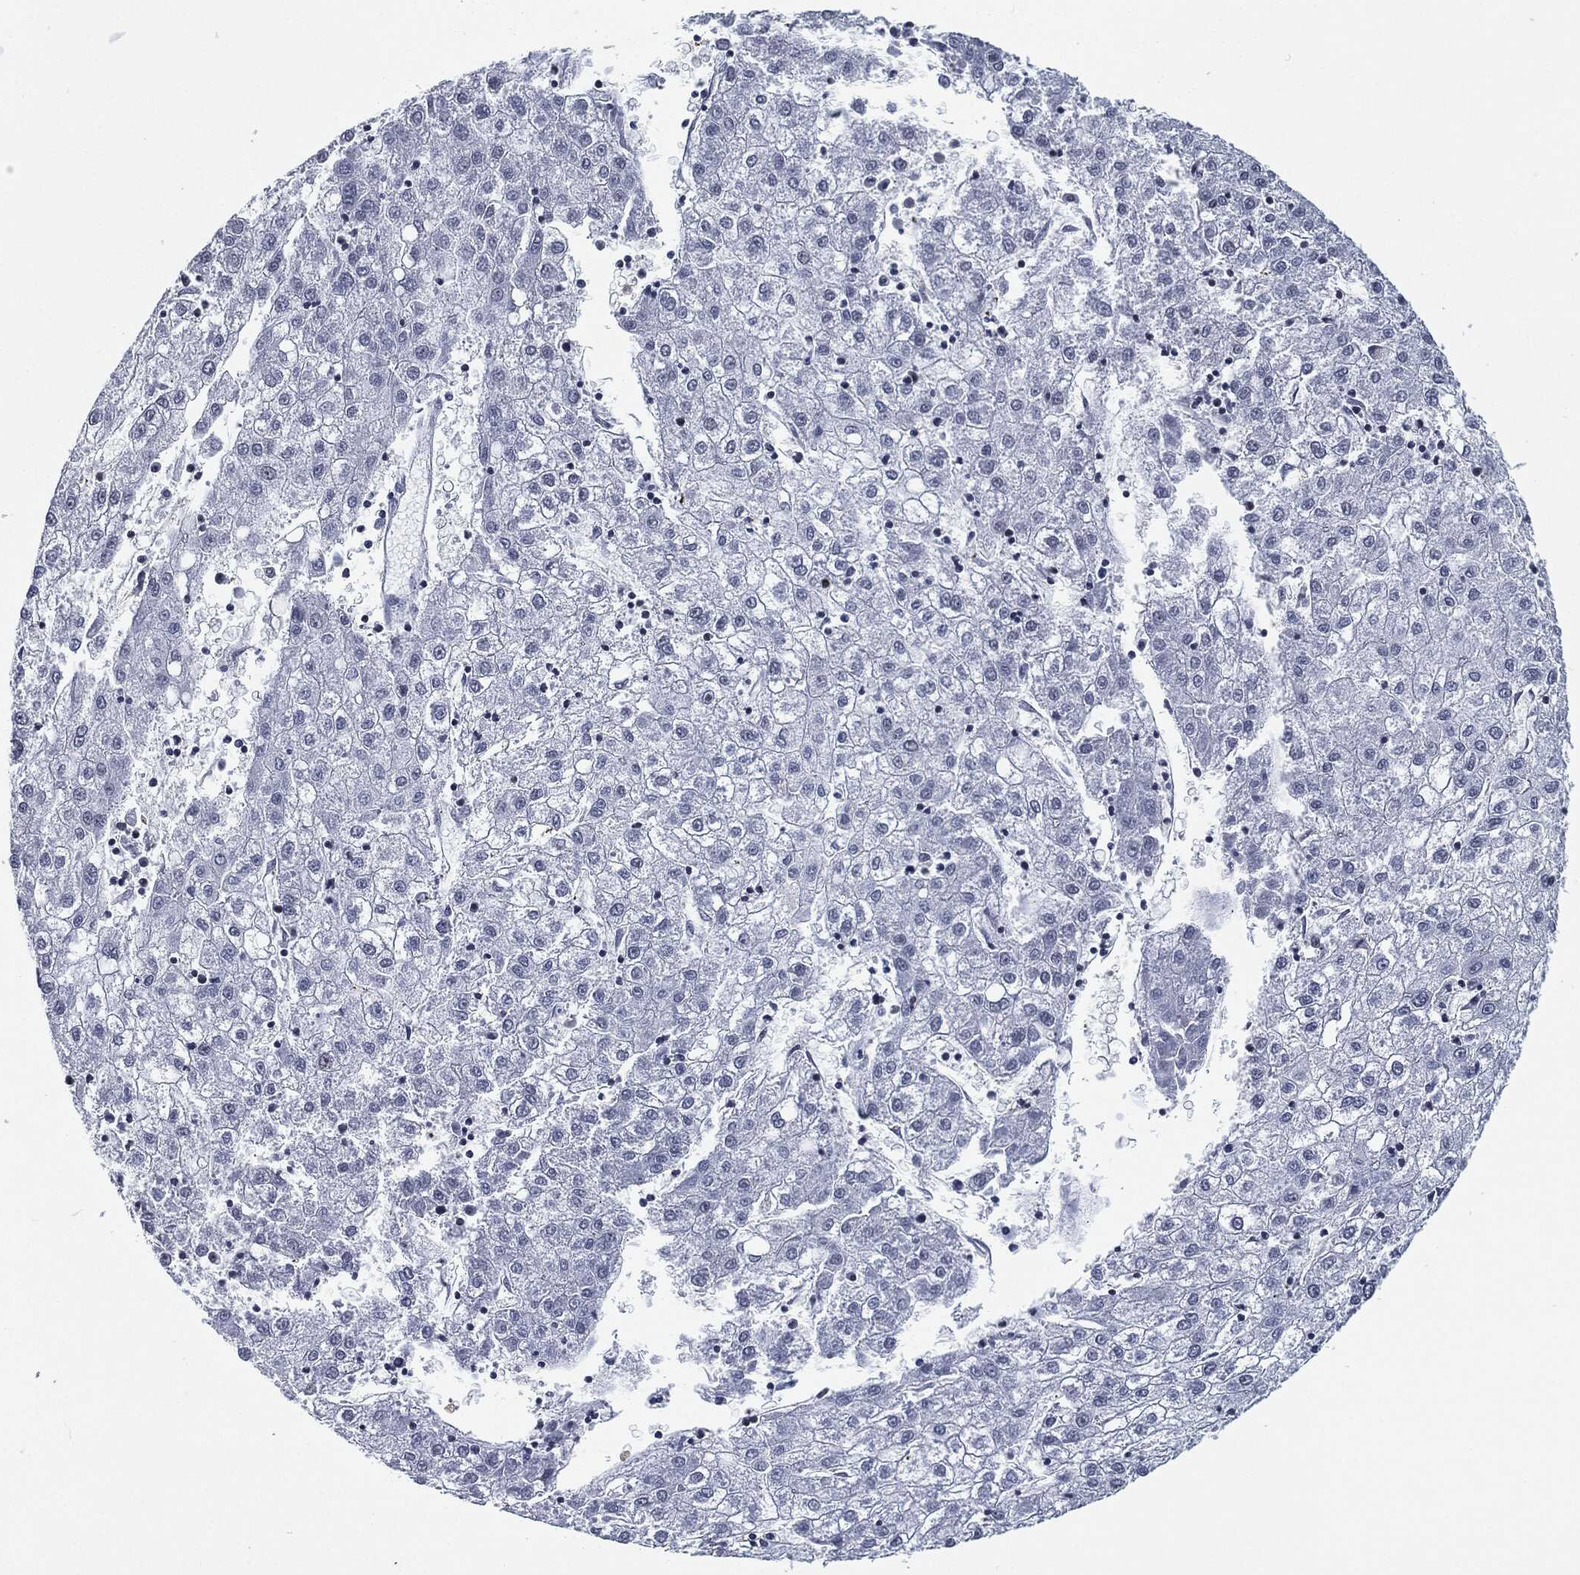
{"staining": {"intensity": "negative", "quantity": "none", "location": "none"}, "tissue": "liver cancer", "cell_type": "Tumor cells", "image_type": "cancer", "snomed": [{"axis": "morphology", "description": "Carcinoma, Hepatocellular, NOS"}, {"axis": "topography", "description": "Liver"}], "caption": "Tumor cells are negative for brown protein staining in hepatocellular carcinoma (liver).", "gene": "AKT2", "patient": {"sex": "male", "age": 72}}